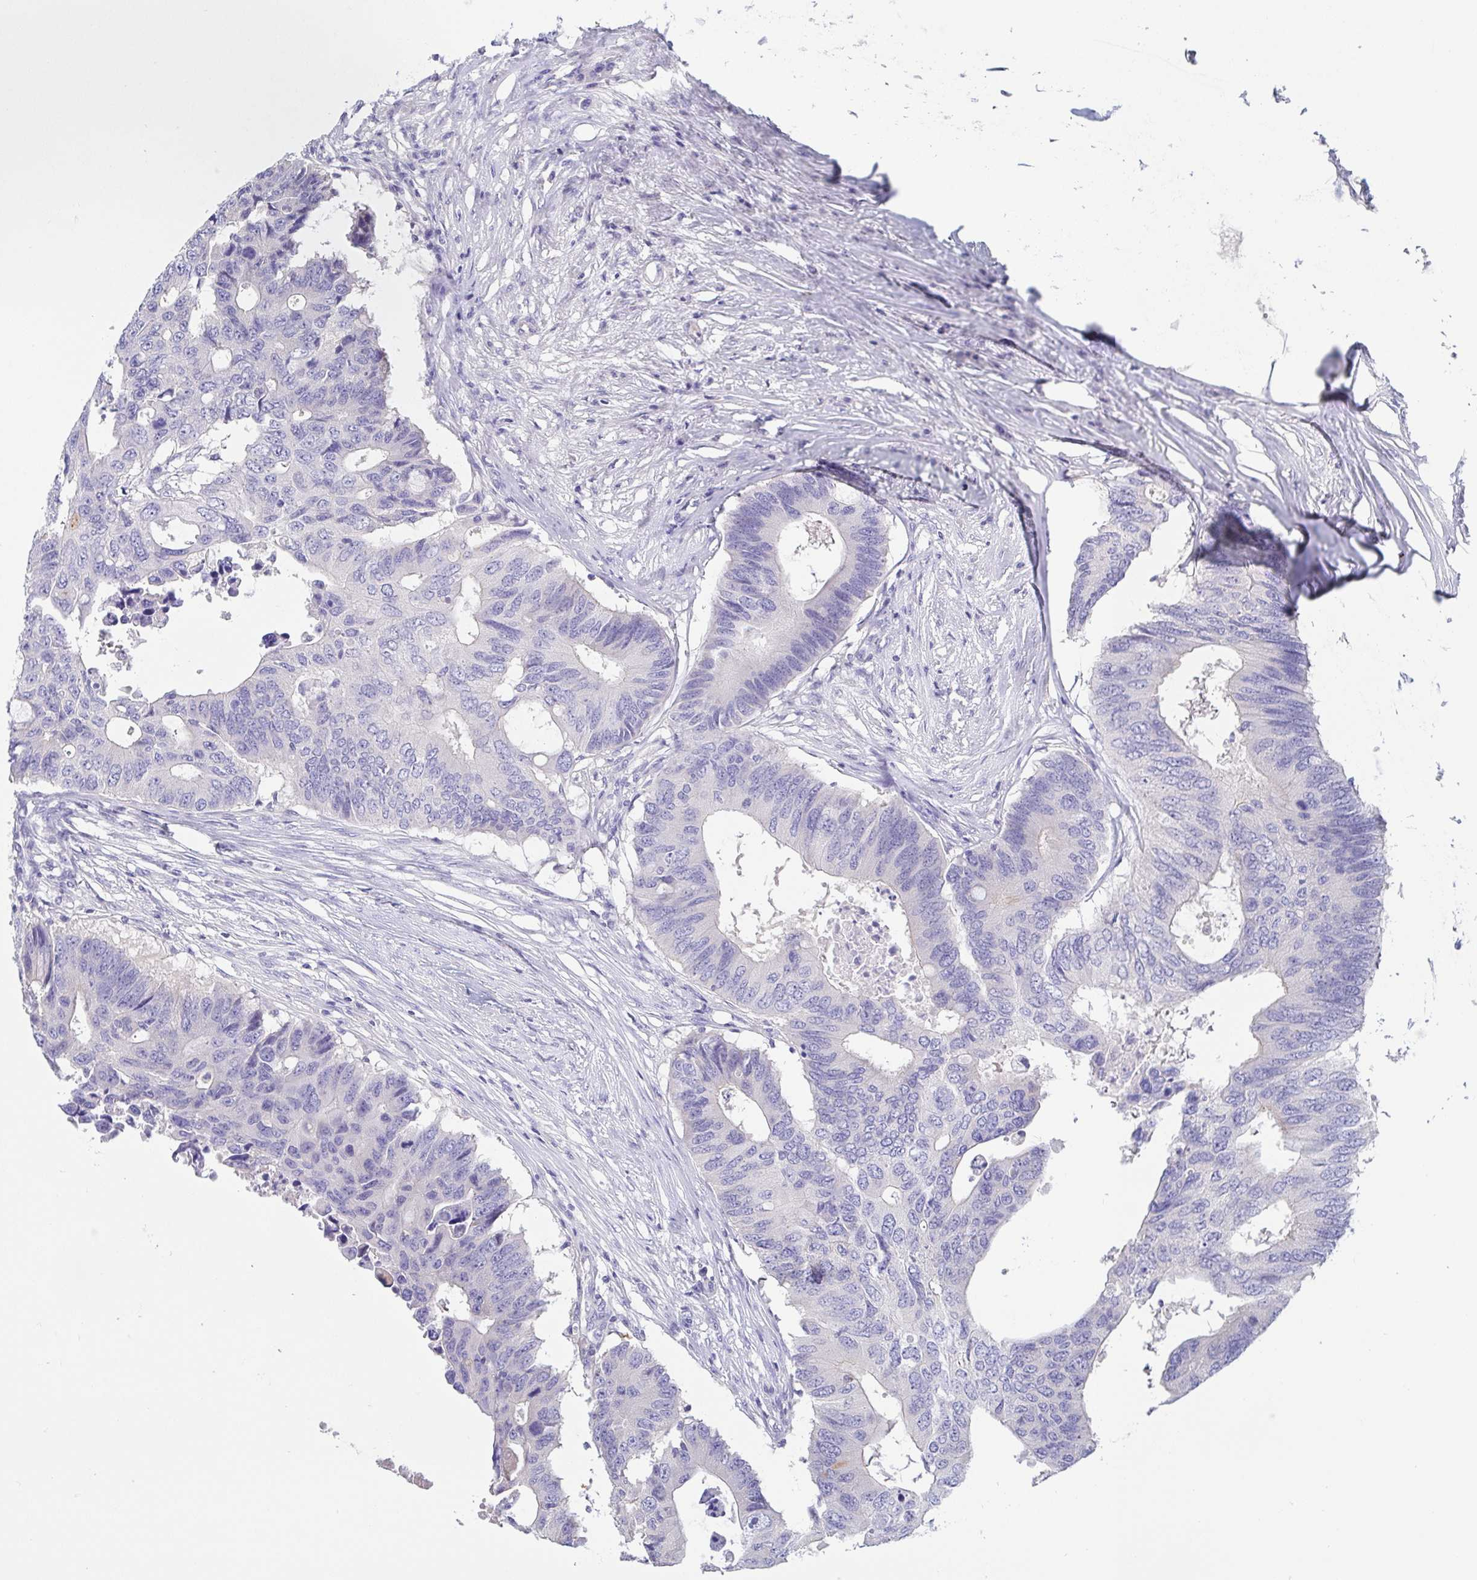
{"staining": {"intensity": "negative", "quantity": "none", "location": "none"}, "tissue": "colorectal cancer", "cell_type": "Tumor cells", "image_type": "cancer", "snomed": [{"axis": "morphology", "description": "Adenocarcinoma, NOS"}, {"axis": "topography", "description": "Colon"}], "caption": "Tumor cells show no significant protein staining in colorectal cancer.", "gene": "TREH", "patient": {"sex": "male", "age": 71}}